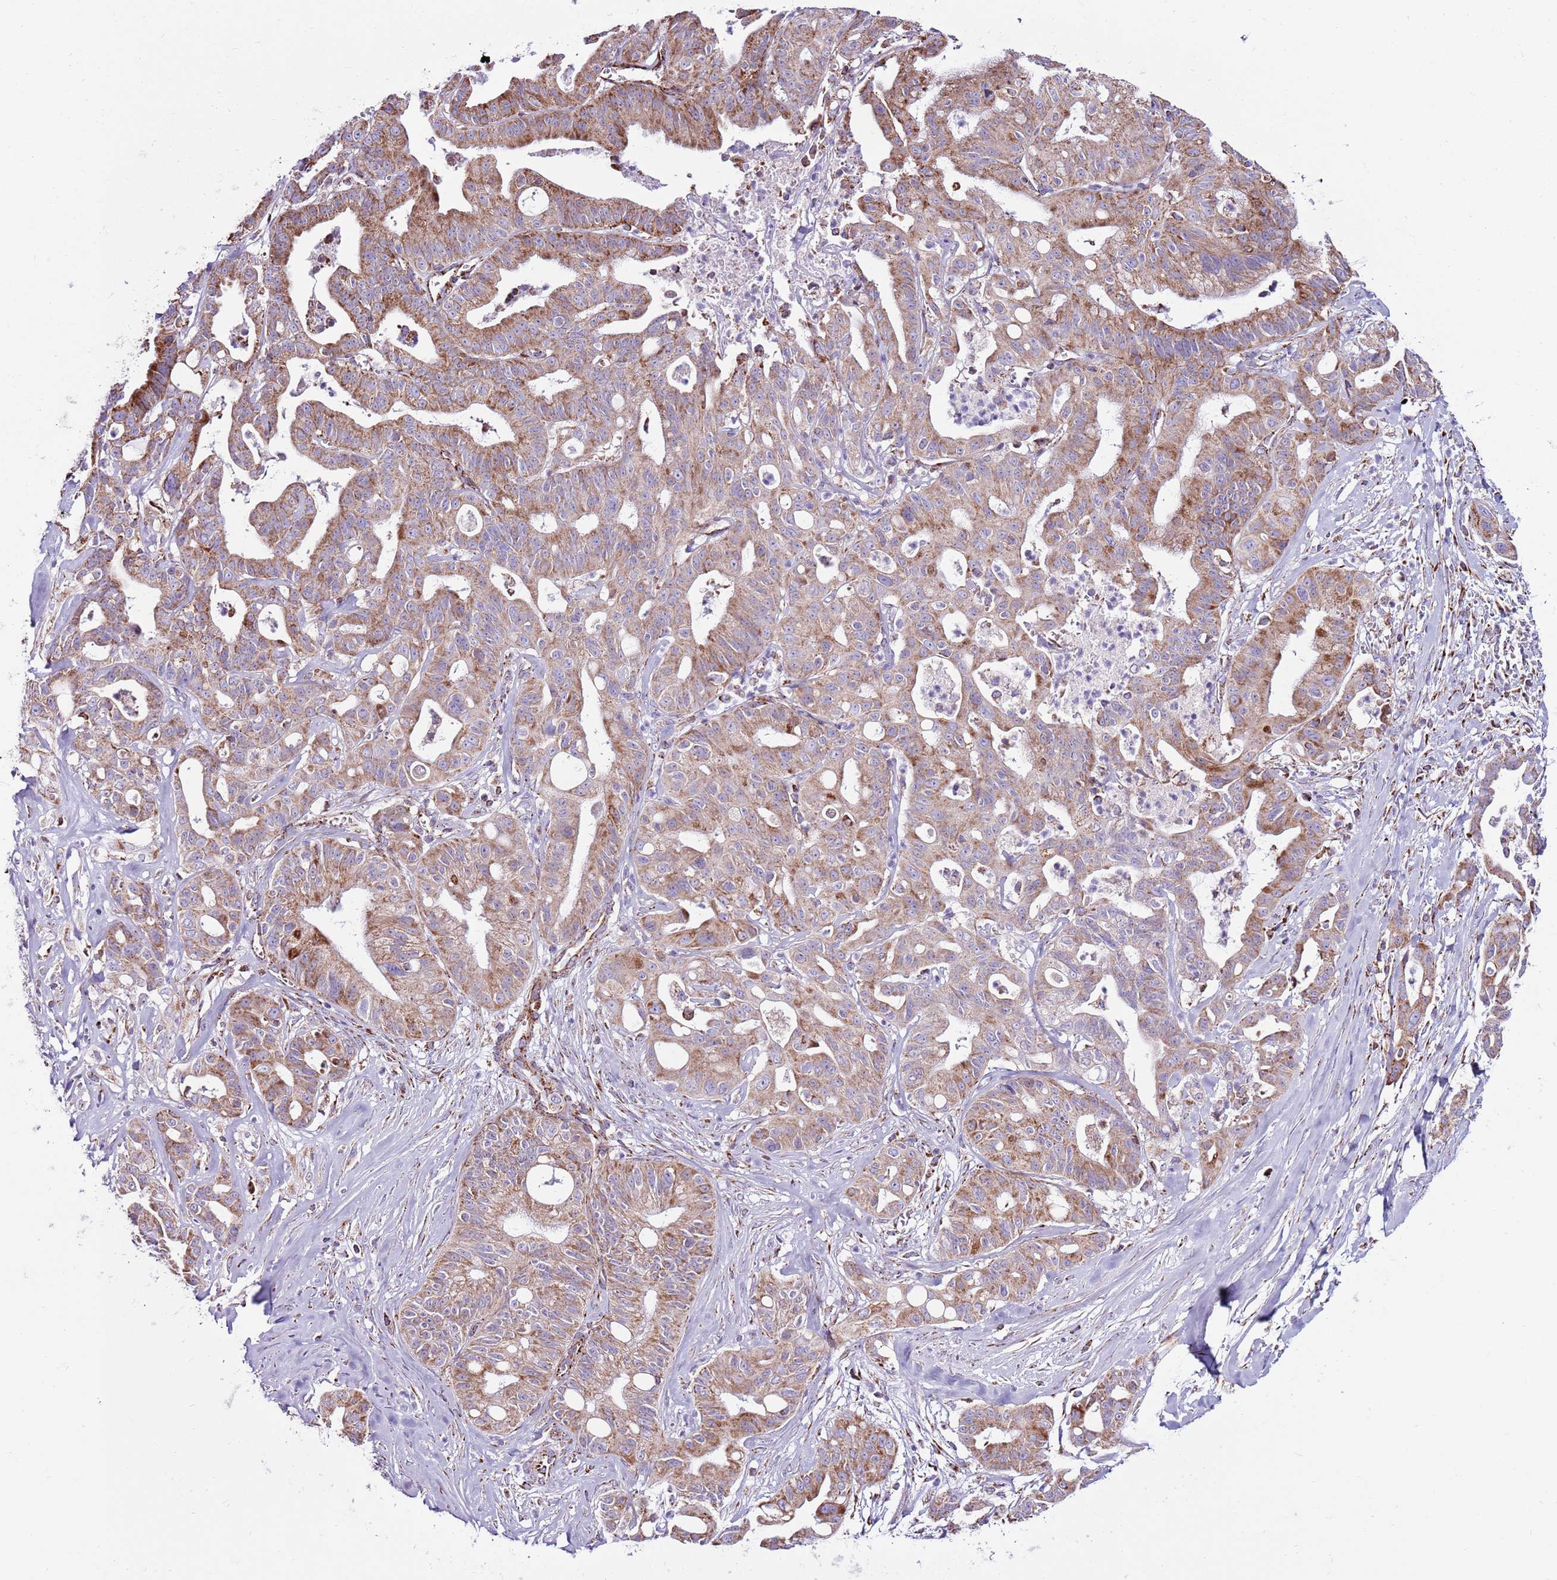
{"staining": {"intensity": "moderate", "quantity": ">75%", "location": "cytoplasmic/membranous"}, "tissue": "ovarian cancer", "cell_type": "Tumor cells", "image_type": "cancer", "snomed": [{"axis": "morphology", "description": "Cystadenocarcinoma, mucinous, NOS"}, {"axis": "topography", "description": "Ovary"}], "caption": "An IHC histopathology image of neoplastic tissue is shown. Protein staining in brown labels moderate cytoplasmic/membranous positivity in ovarian cancer (mucinous cystadenocarcinoma) within tumor cells.", "gene": "HECTD4", "patient": {"sex": "female", "age": 70}}